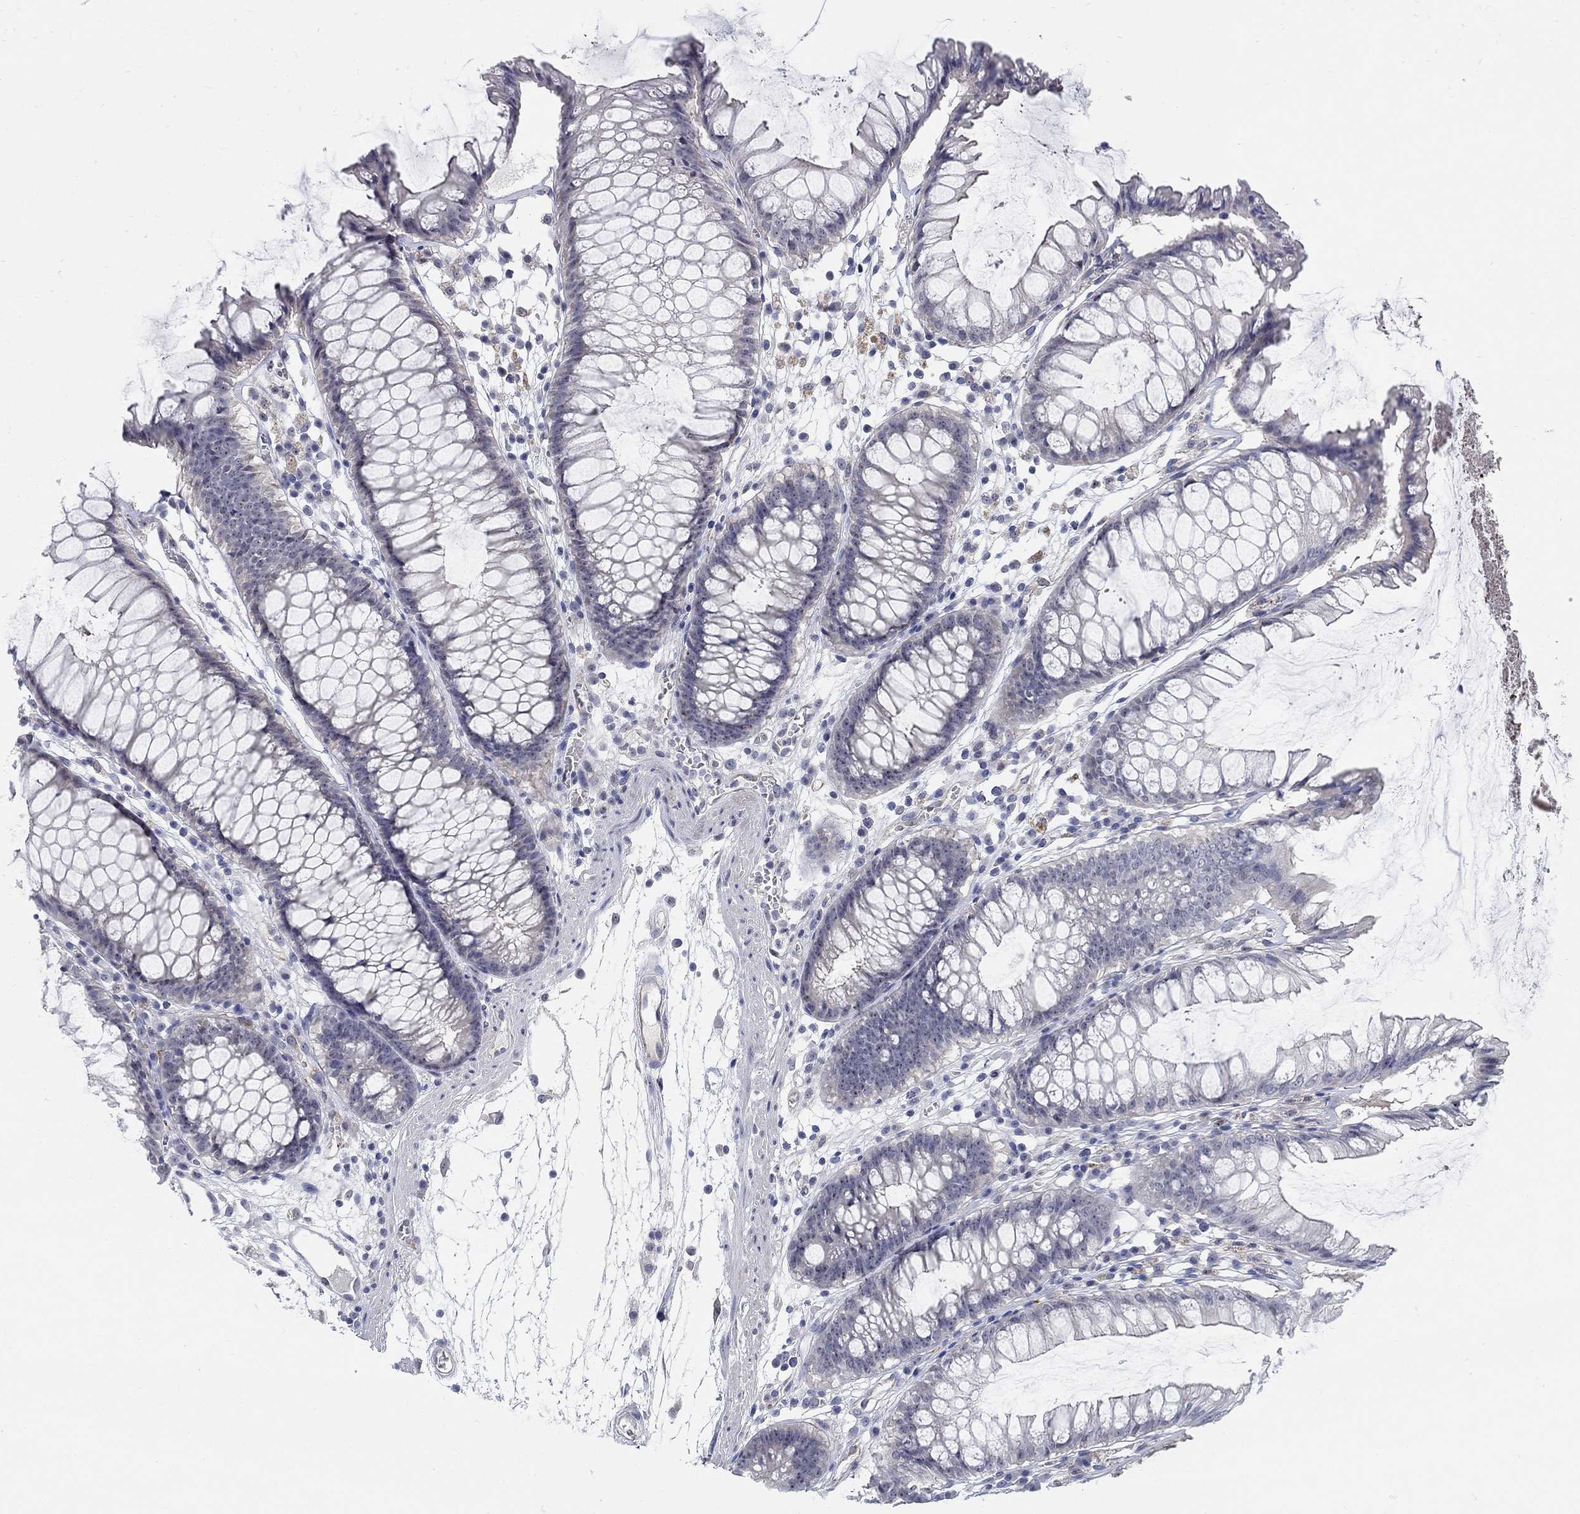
{"staining": {"intensity": "negative", "quantity": "none", "location": "none"}, "tissue": "colon", "cell_type": "Endothelial cells", "image_type": "normal", "snomed": [{"axis": "morphology", "description": "Normal tissue, NOS"}, {"axis": "morphology", "description": "Adenocarcinoma, NOS"}, {"axis": "topography", "description": "Colon"}], "caption": "A micrograph of human colon is negative for staining in endothelial cells. The staining was performed using DAB to visualize the protein expression in brown, while the nuclei were stained in blue with hematoxylin (Magnification: 20x).", "gene": "SMIM18", "patient": {"sex": "male", "age": 65}}